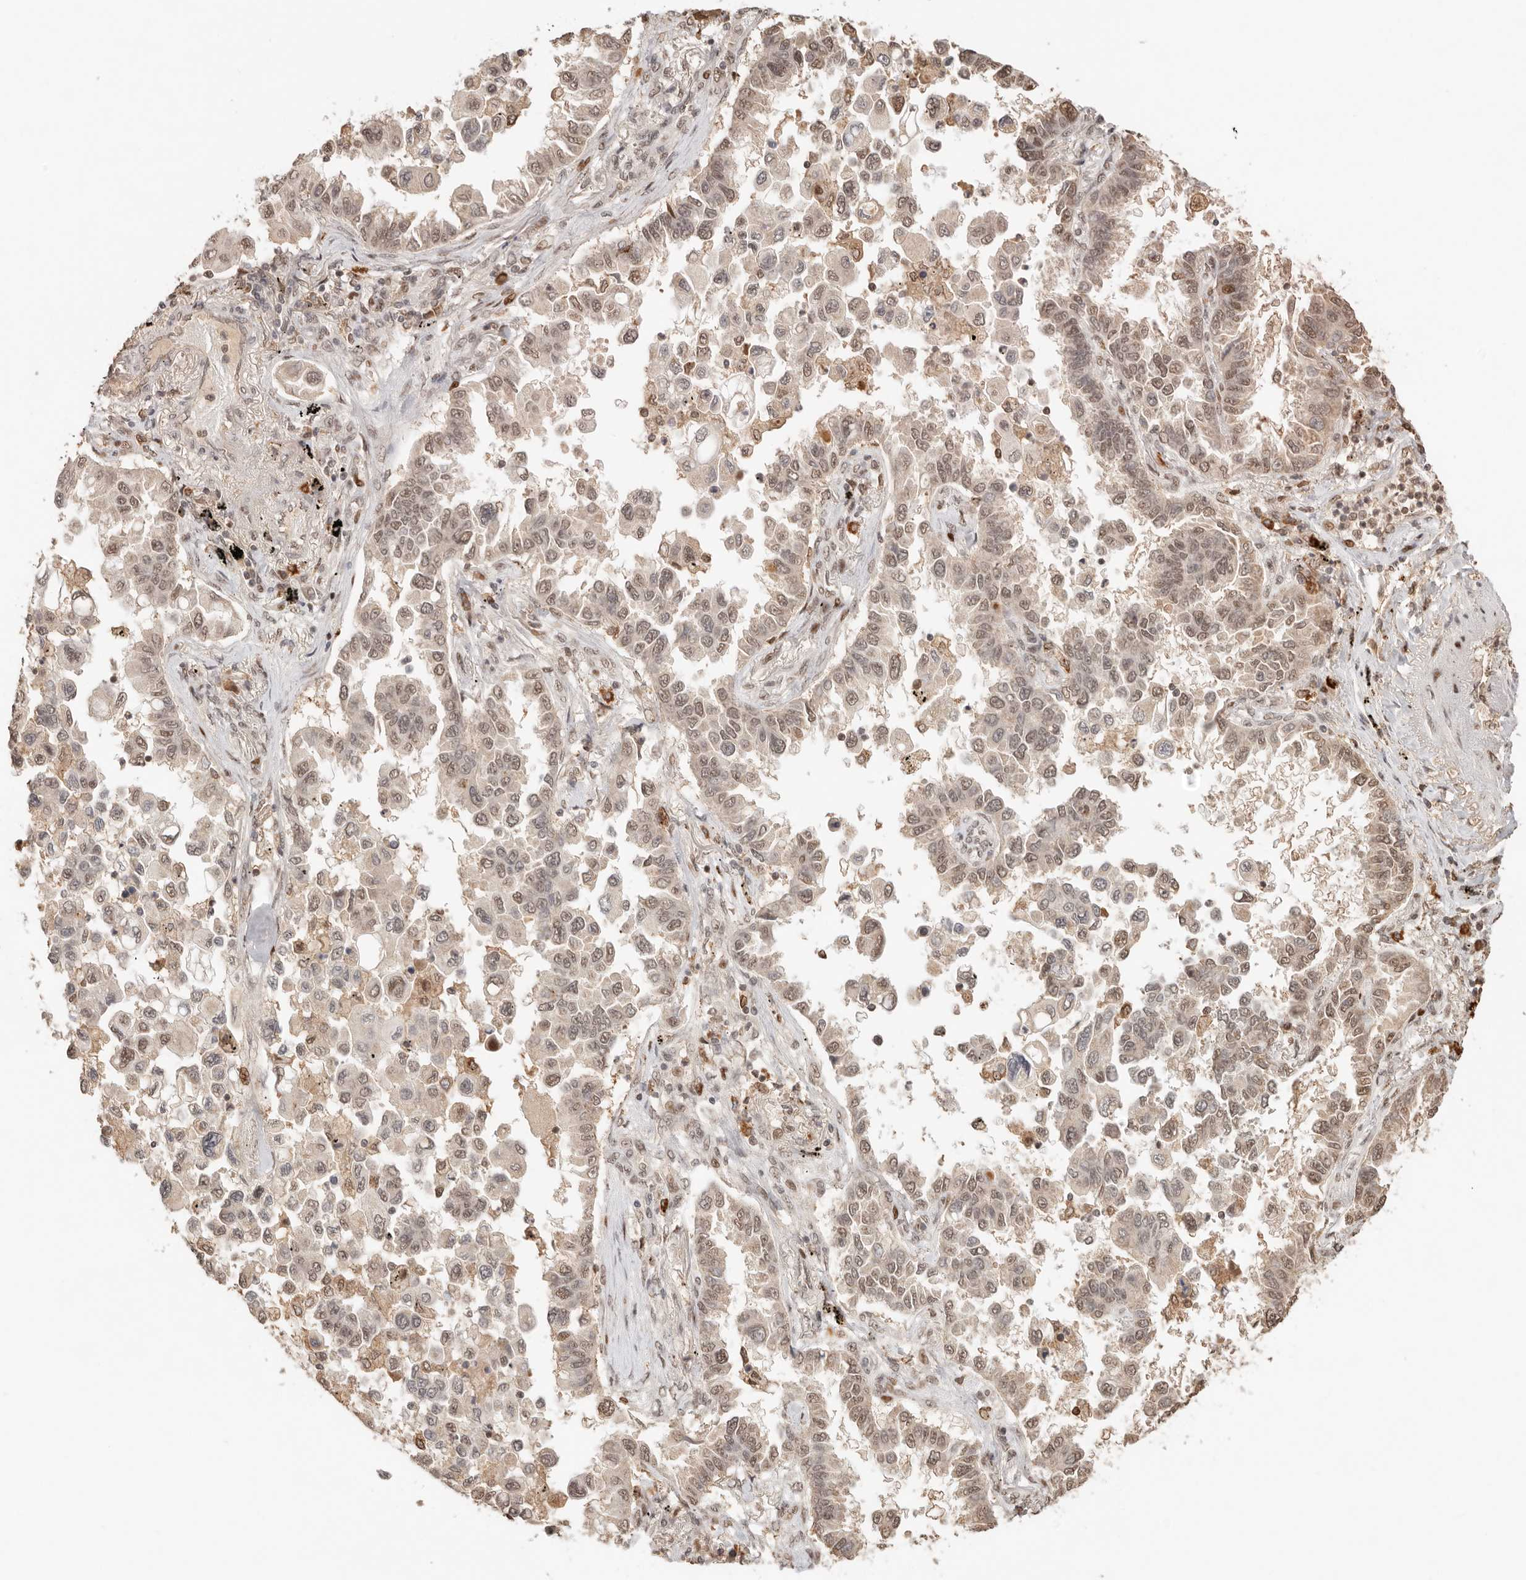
{"staining": {"intensity": "moderate", "quantity": ">75%", "location": "nuclear"}, "tissue": "lung cancer", "cell_type": "Tumor cells", "image_type": "cancer", "snomed": [{"axis": "morphology", "description": "Adenocarcinoma, NOS"}, {"axis": "topography", "description": "Lung"}], "caption": "Immunohistochemical staining of lung cancer (adenocarcinoma) shows medium levels of moderate nuclear protein expression in about >75% of tumor cells.", "gene": "NPAS2", "patient": {"sex": "female", "age": 67}}